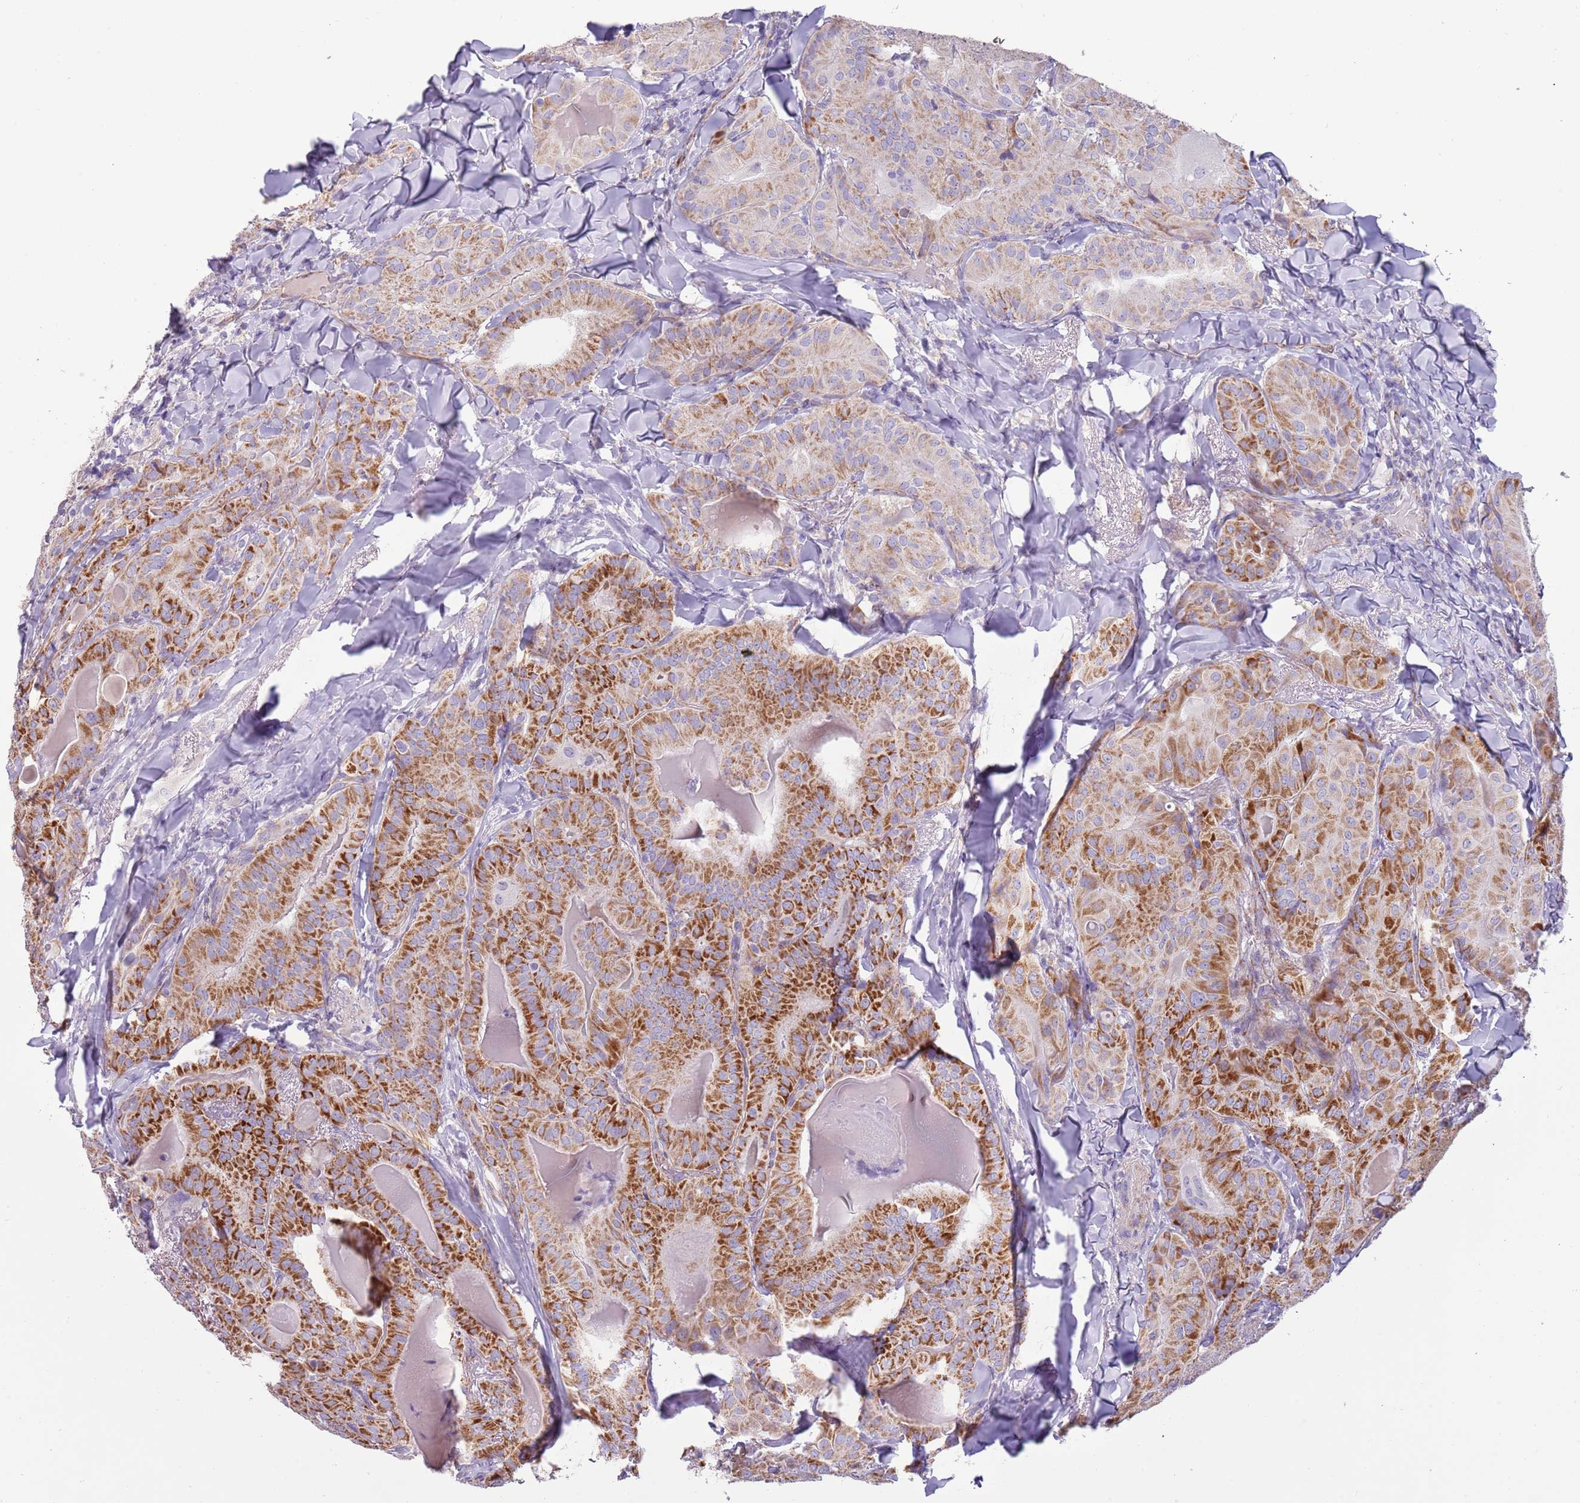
{"staining": {"intensity": "strong", "quantity": ">75%", "location": "cytoplasmic/membranous"}, "tissue": "thyroid cancer", "cell_type": "Tumor cells", "image_type": "cancer", "snomed": [{"axis": "morphology", "description": "Papillary adenocarcinoma, NOS"}, {"axis": "topography", "description": "Thyroid gland"}], "caption": "DAB immunohistochemical staining of human thyroid cancer (papillary adenocarcinoma) shows strong cytoplasmic/membranous protein staining in about >75% of tumor cells. (Stains: DAB in brown, nuclei in blue, Microscopy: brightfield microscopy at high magnification).", "gene": "RNF222", "patient": {"sex": "female", "age": 68}}